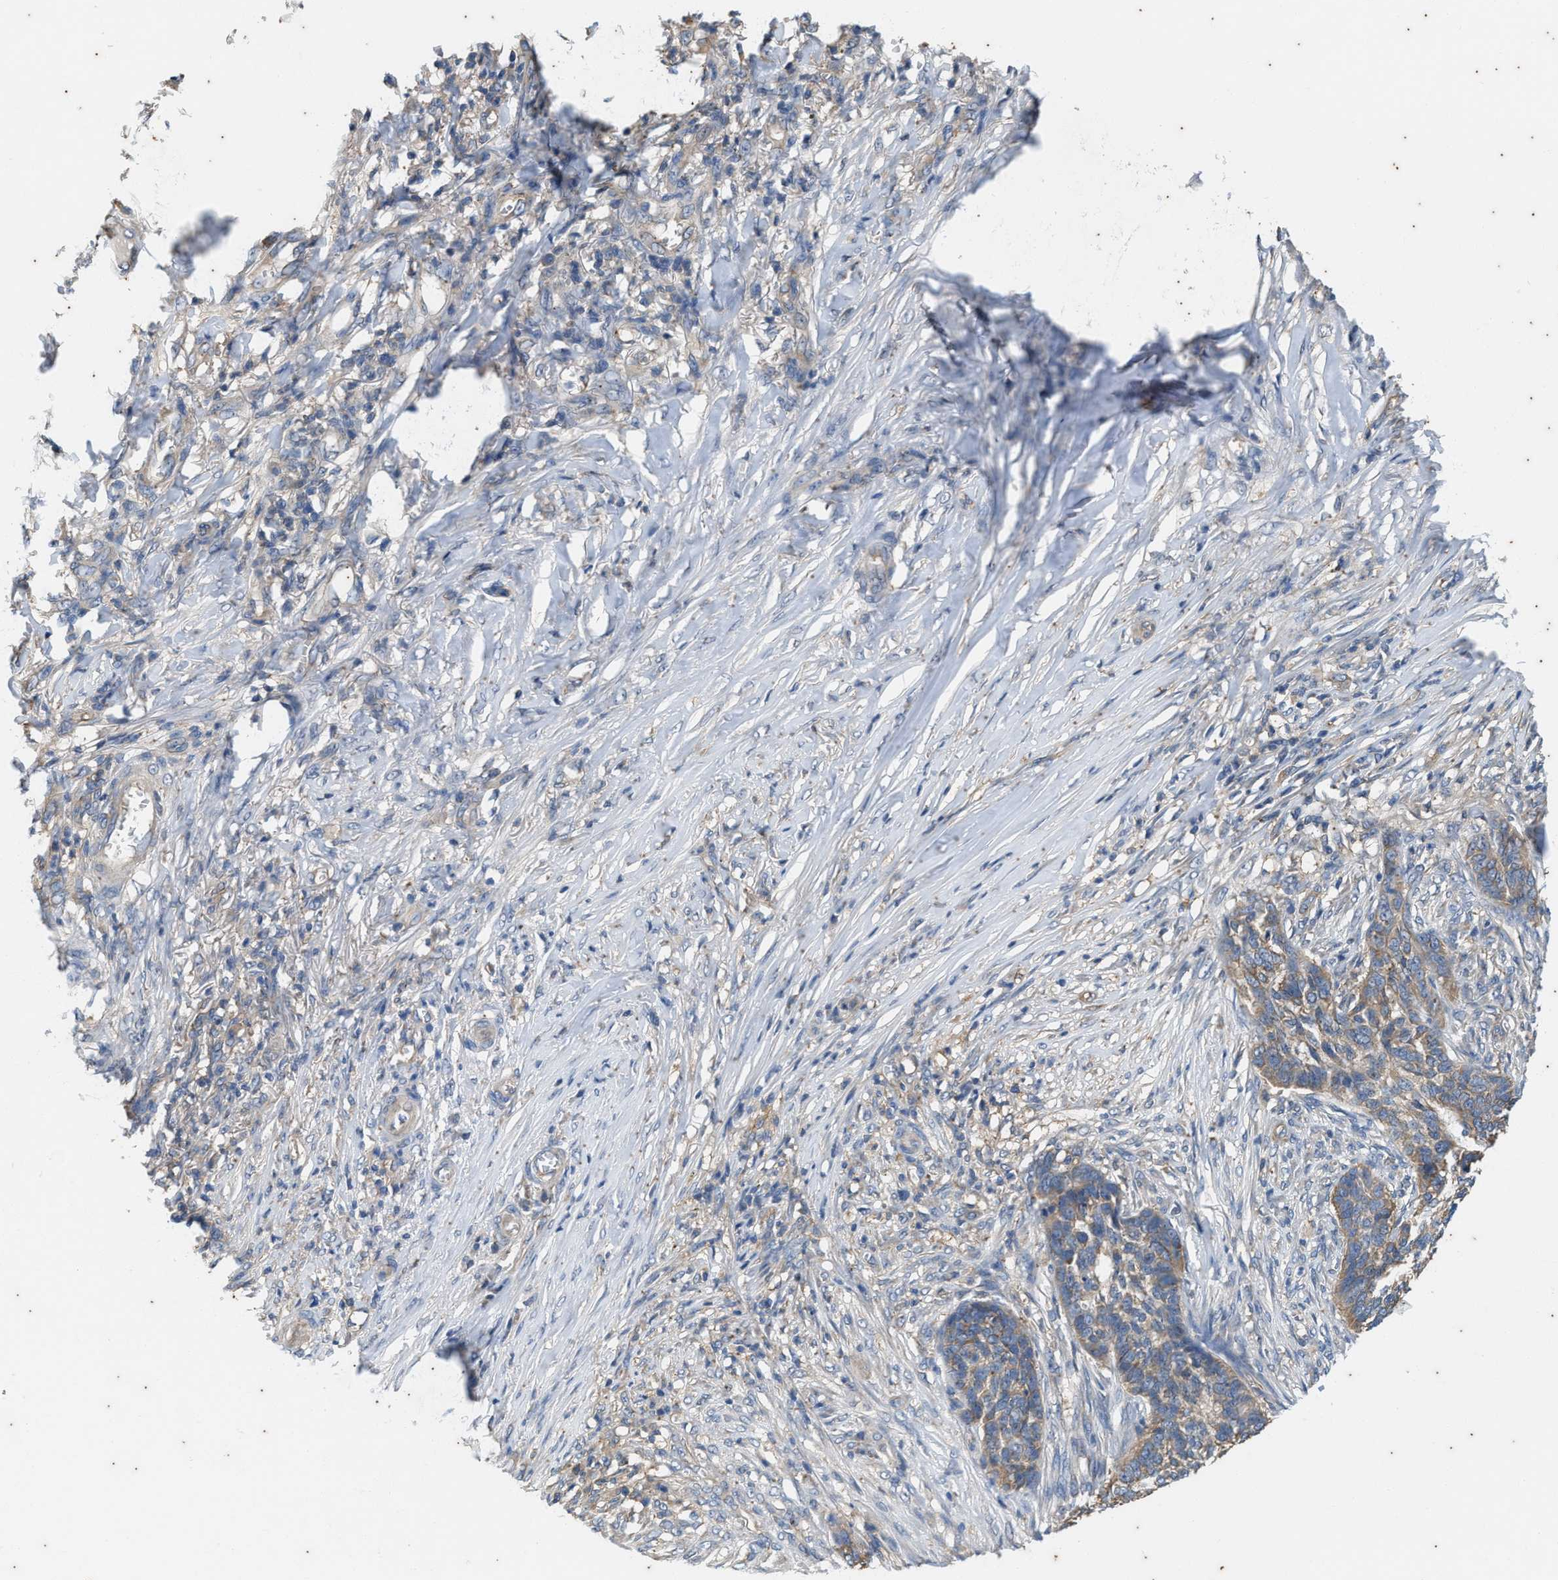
{"staining": {"intensity": "weak", "quantity": ">75%", "location": "cytoplasmic/membranous"}, "tissue": "skin cancer", "cell_type": "Tumor cells", "image_type": "cancer", "snomed": [{"axis": "morphology", "description": "Basal cell carcinoma"}, {"axis": "topography", "description": "Skin"}], "caption": "A photomicrograph of skin basal cell carcinoma stained for a protein exhibits weak cytoplasmic/membranous brown staining in tumor cells.", "gene": "COX19", "patient": {"sex": "male", "age": 85}}